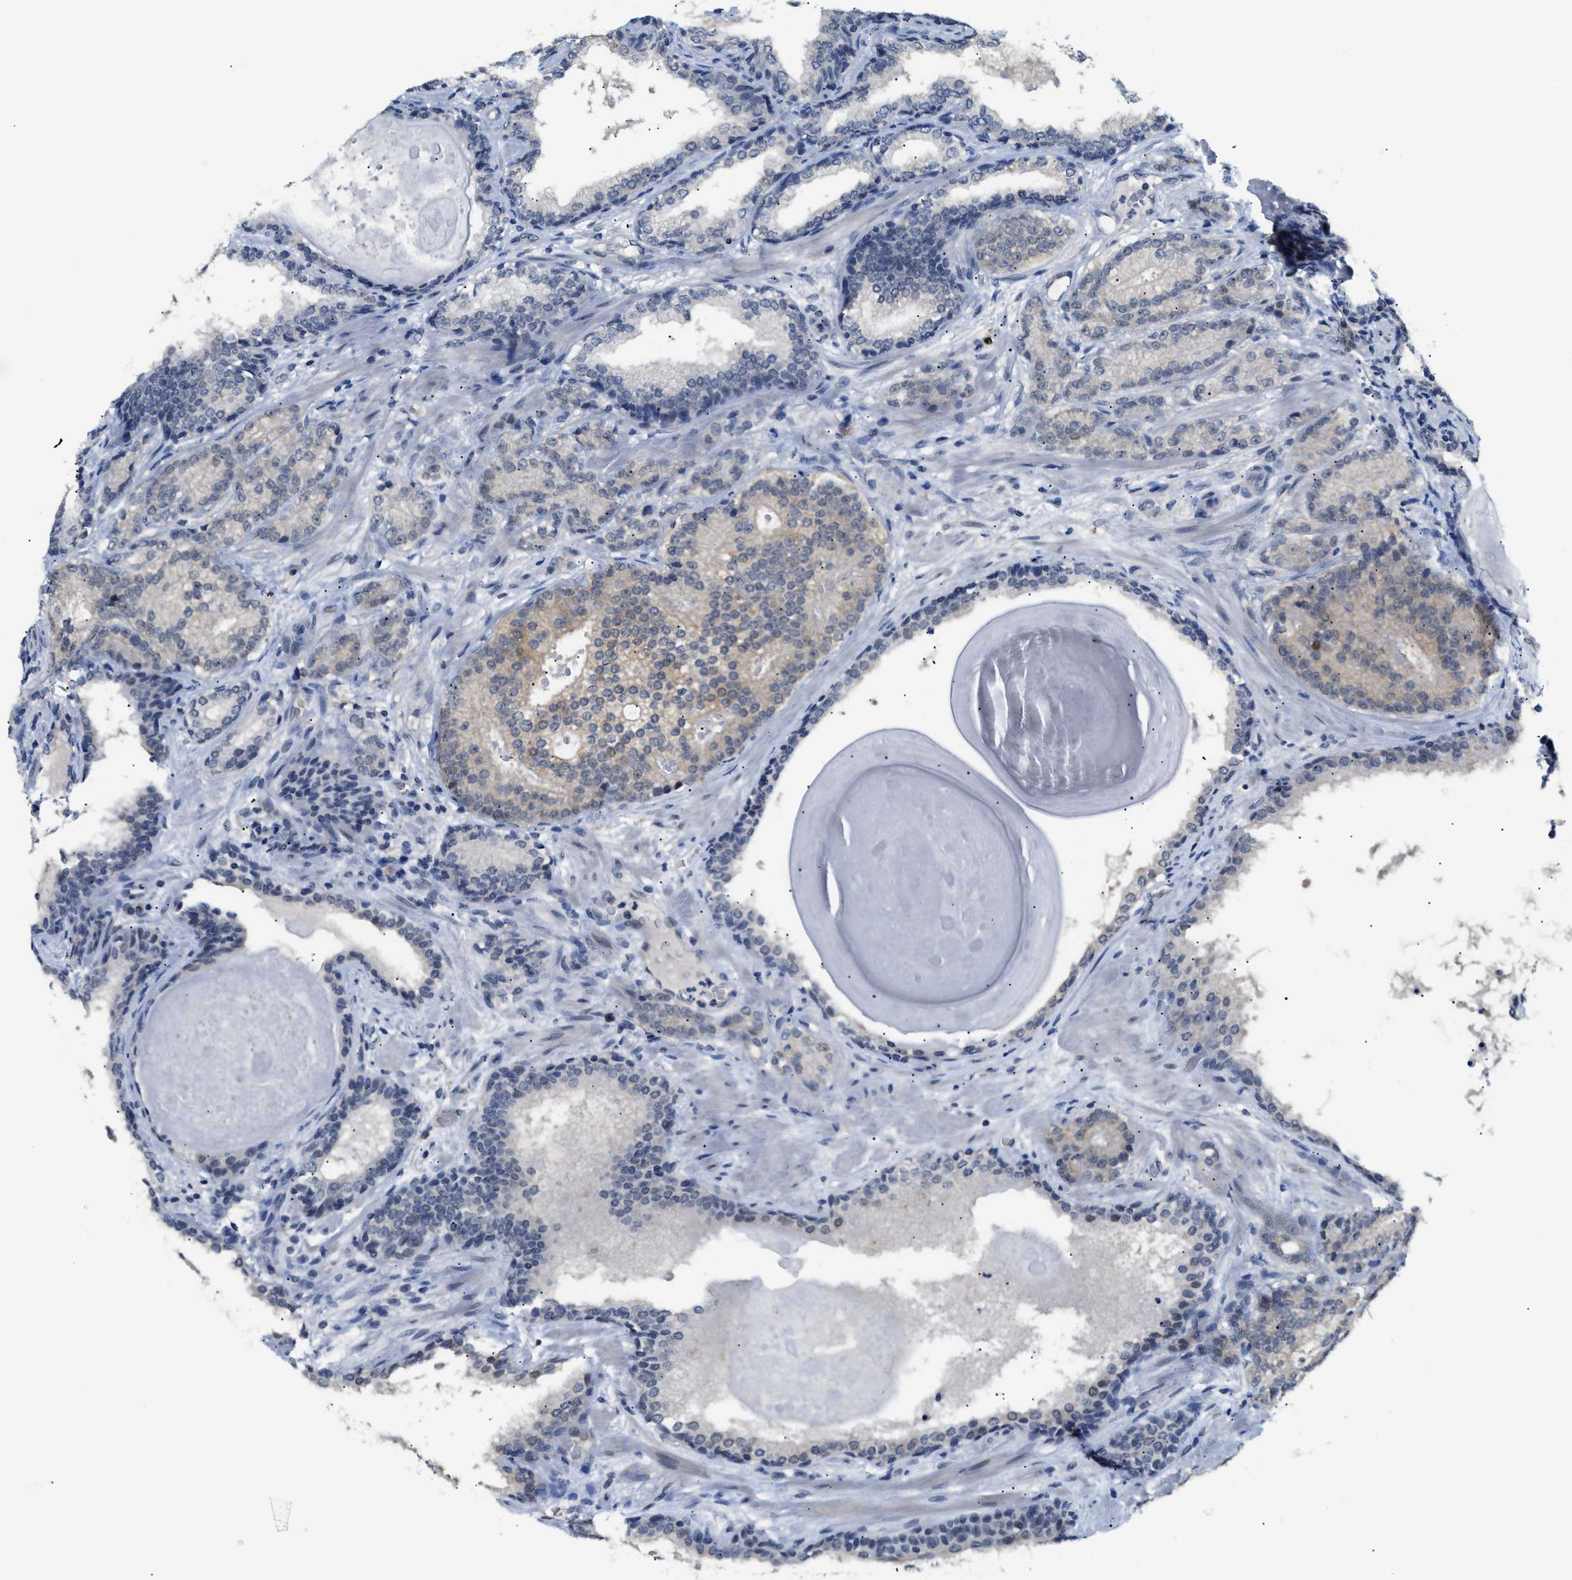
{"staining": {"intensity": "weak", "quantity": ">75%", "location": "cytoplasmic/membranous"}, "tissue": "prostate cancer", "cell_type": "Tumor cells", "image_type": "cancer", "snomed": [{"axis": "morphology", "description": "Adenocarcinoma, High grade"}, {"axis": "topography", "description": "Prostate"}], "caption": "Immunohistochemistry (IHC) photomicrograph of neoplastic tissue: prostate cancer (high-grade adenocarcinoma) stained using IHC shows low levels of weak protein expression localized specifically in the cytoplasmic/membranous of tumor cells, appearing as a cytoplasmic/membranous brown color.", "gene": "PSAT1", "patient": {"sex": "male", "age": 61}}